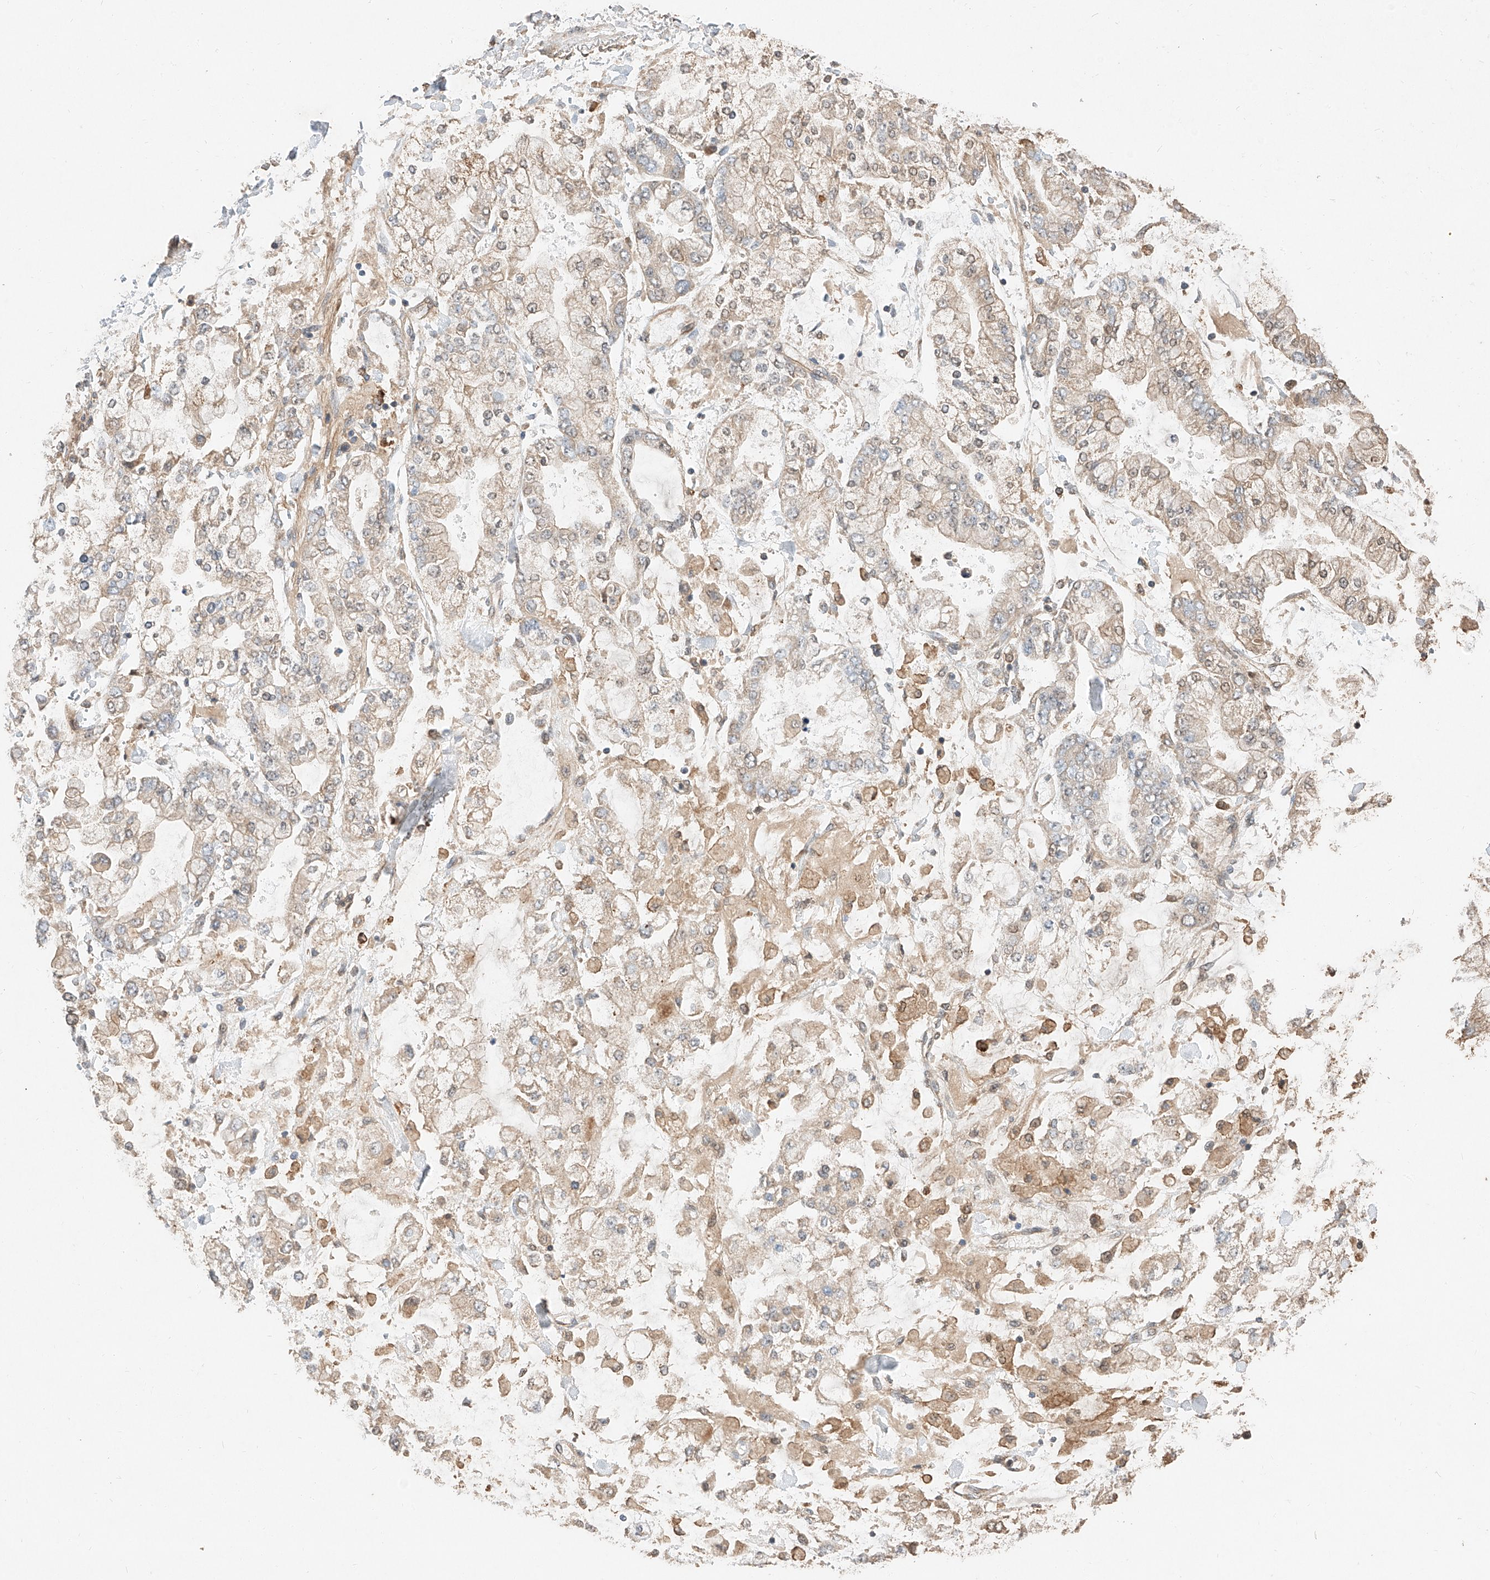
{"staining": {"intensity": "weak", "quantity": "<25%", "location": "cytoplasmic/membranous"}, "tissue": "stomach cancer", "cell_type": "Tumor cells", "image_type": "cancer", "snomed": [{"axis": "morphology", "description": "Normal tissue, NOS"}, {"axis": "morphology", "description": "Adenocarcinoma, NOS"}, {"axis": "topography", "description": "Stomach, upper"}, {"axis": "topography", "description": "Stomach"}], "caption": "DAB immunohistochemical staining of human adenocarcinoma (stomach) demonstrates no significant expression in tumor cells.", "gene": "SUSD6", "patient": {"sex": "male", "age": 76}}